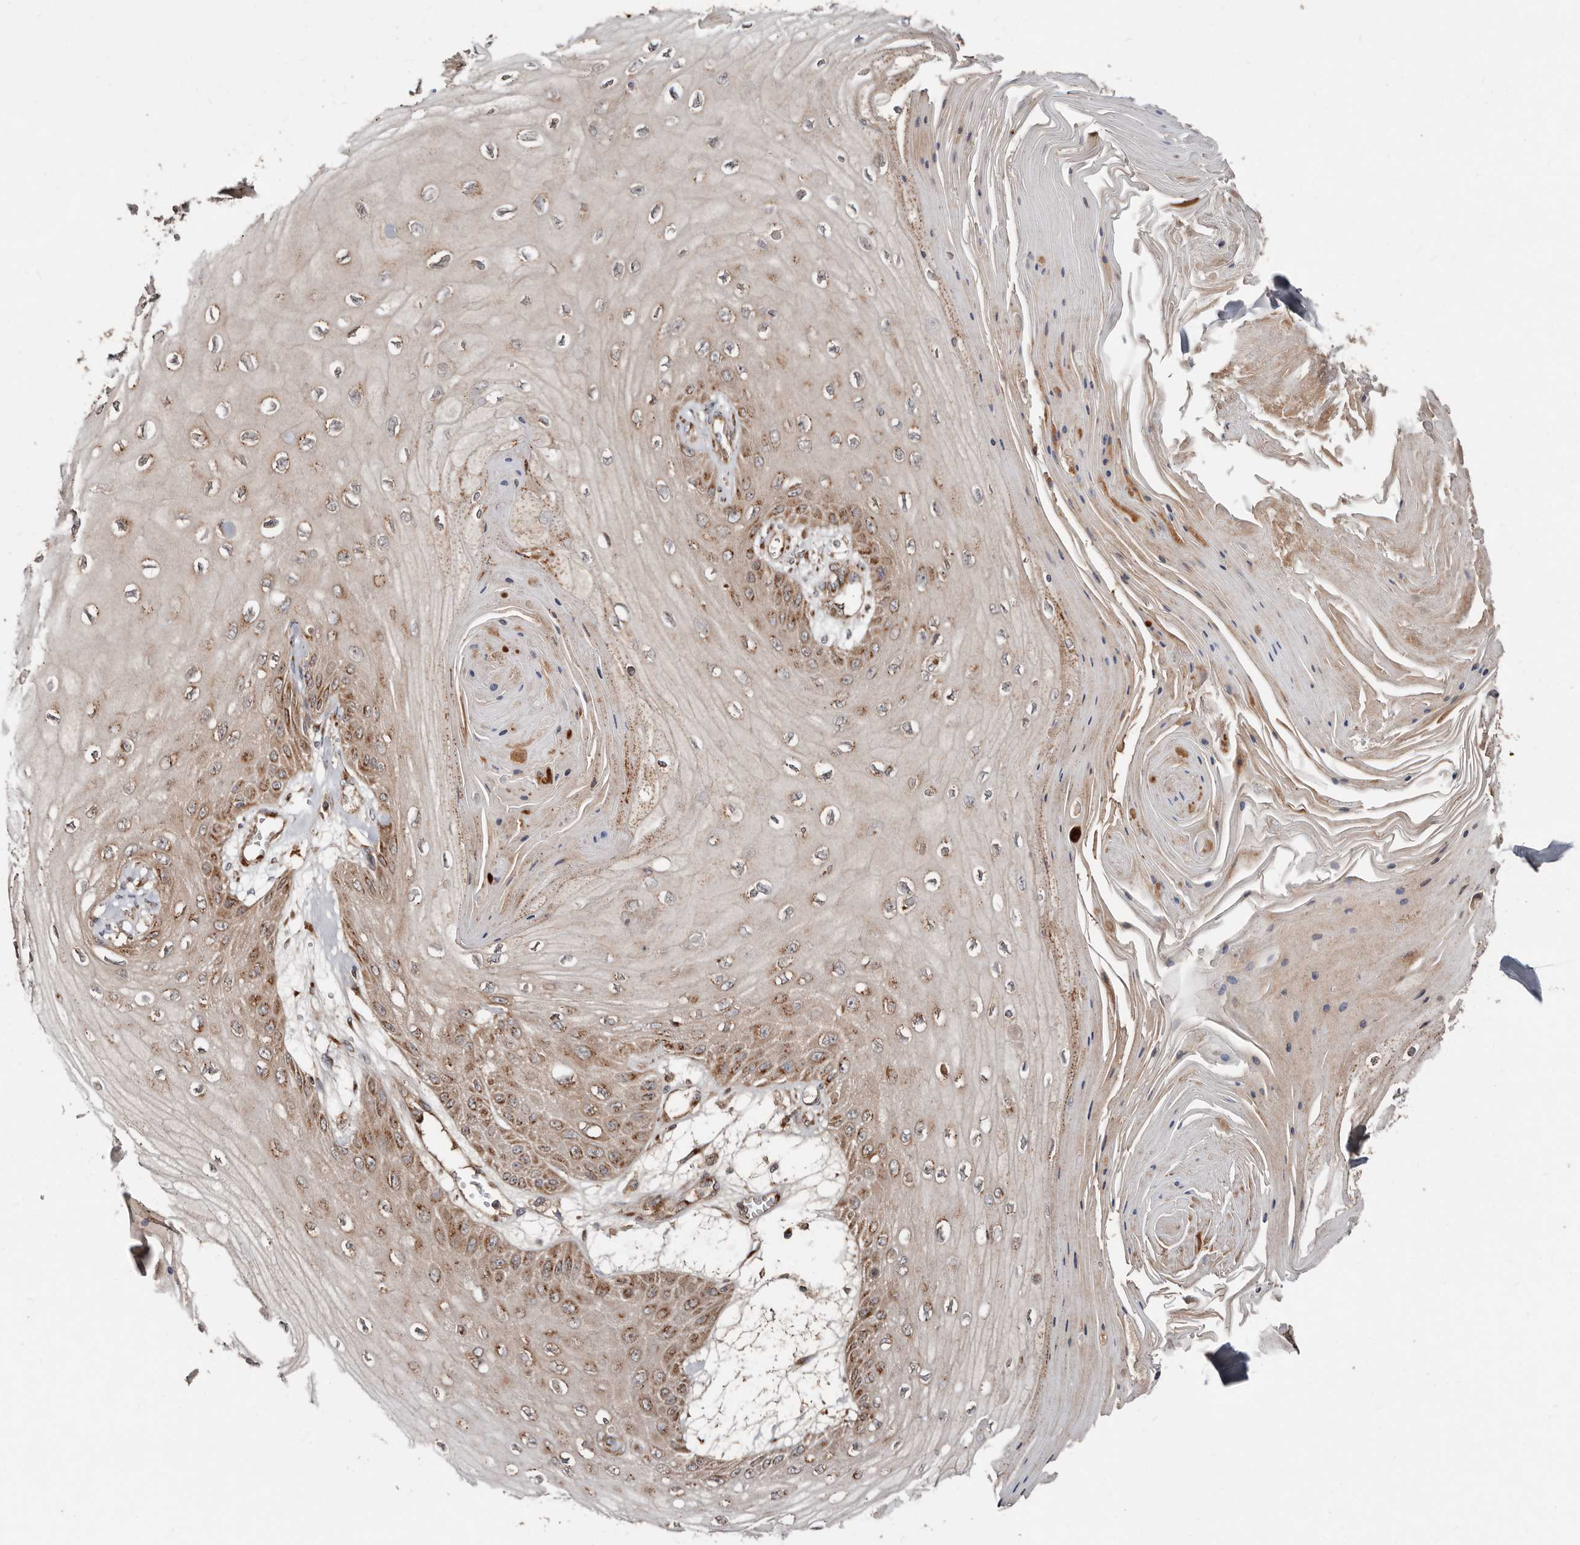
{"staining": {"intensity": "moderate", "quantity": ">75%", "location": "cytoplasmic/membranous"}, "tissue": "skin cancer", "cell_type": "Tumor cells", "image_type": "cancer", "snomed": [{"axis": "morphology", "description": "Squamous cell carcinoma, NOS"}, {"axis": "topography", "description": "Skin"}], "caption": "Skin squamous cell carcinoma stained with a protein marker shows moderate staining in tumor cells.", "gene": "COG1", "patient": {"sex": "male", "age": 74}}